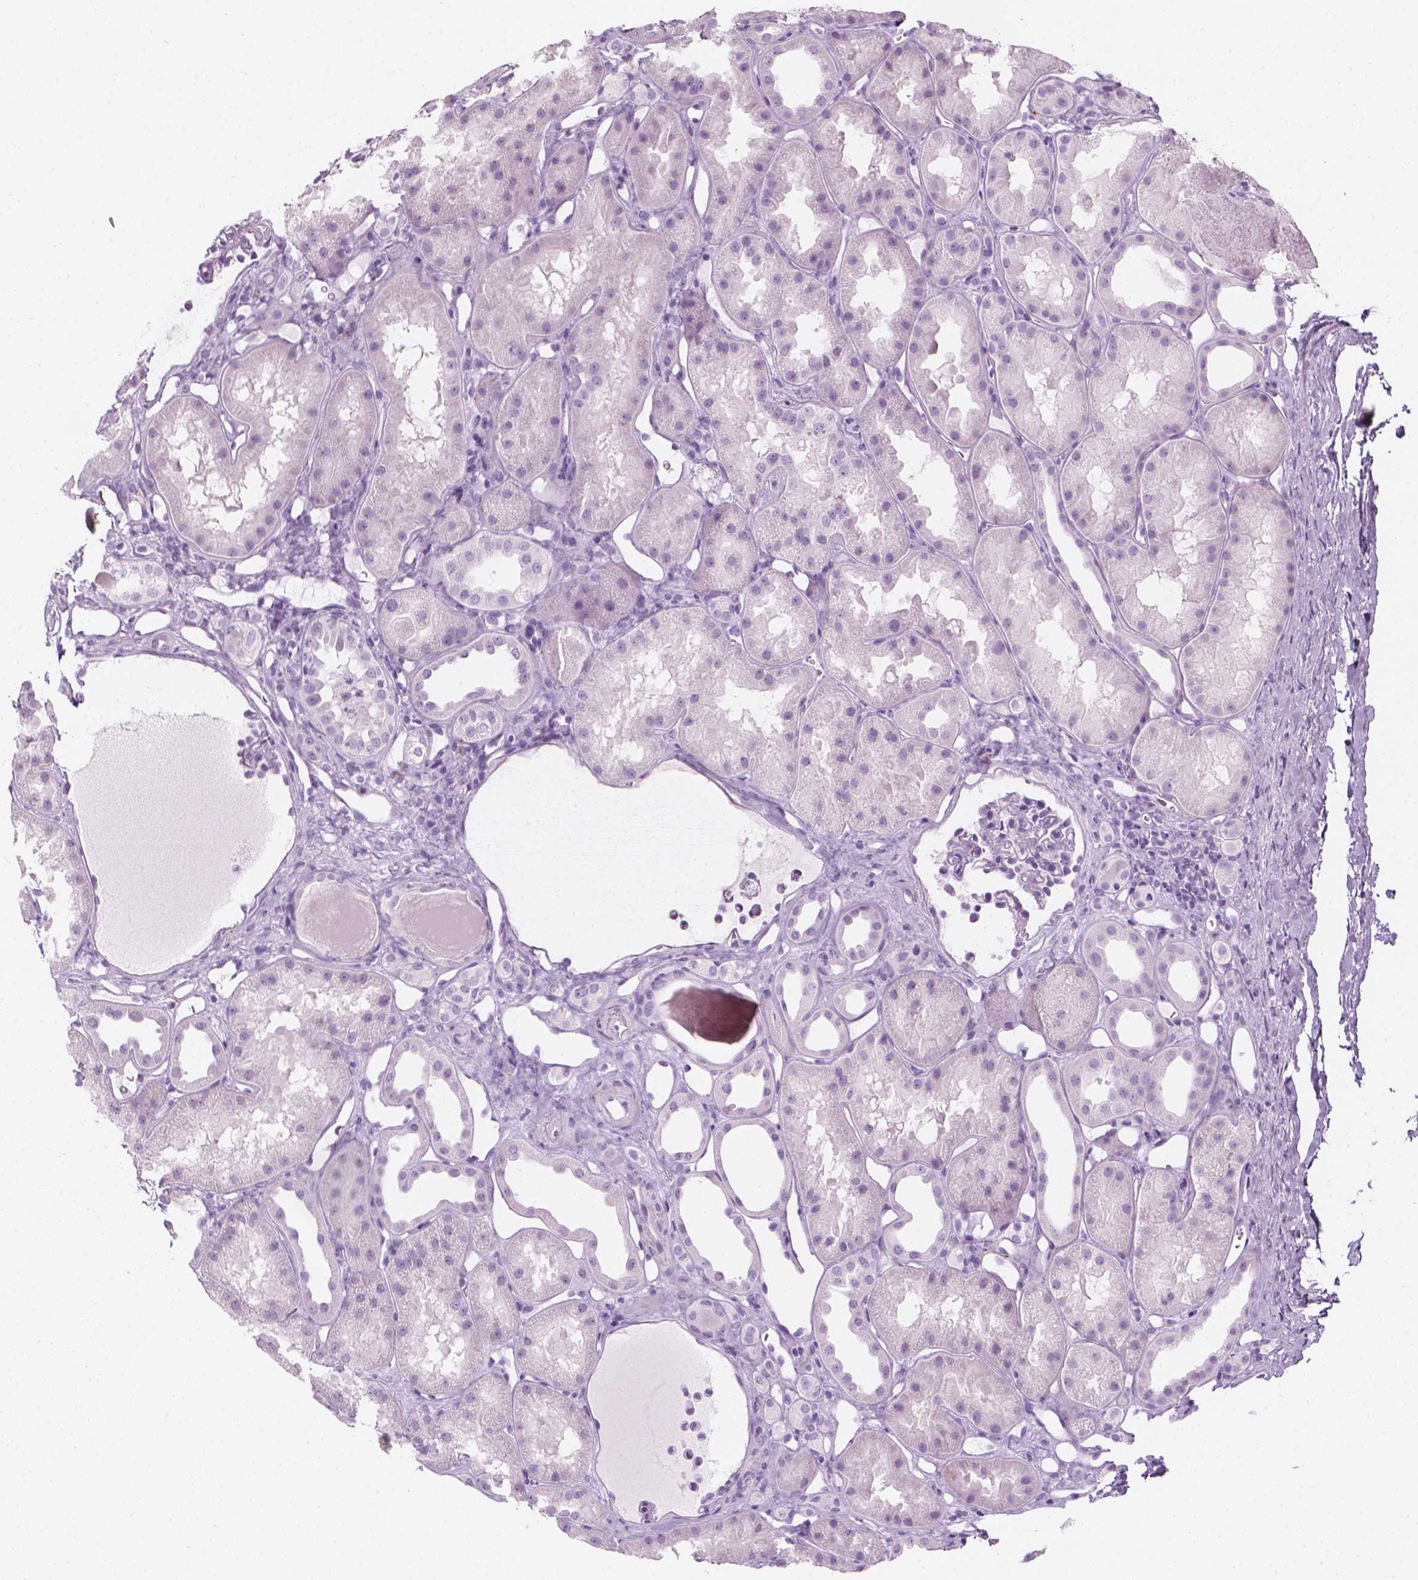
{"staining": {"intensity": "negative", "quantity": "none", "location": "none"}, "tissue": "kidney", "cell_type": "Cells in glomeruli", "image_type": "normal", "snomed": [{"axis": "morphology", "description": "Normal tissue, NOS"}, {"axis": "topography", "description": "Kidney"}], "caption": "DAB immunohistochemical staining of benign human kidney reveals no significant expression in cells in glomeruli. The staining was performed using DAB to visualize the protein expression in brown, while the nuclei were stained in blue with hematoxylin (Magnification: 20x).", "gene": "SCG3", "patient": {"sex": "male", "age": 61}}